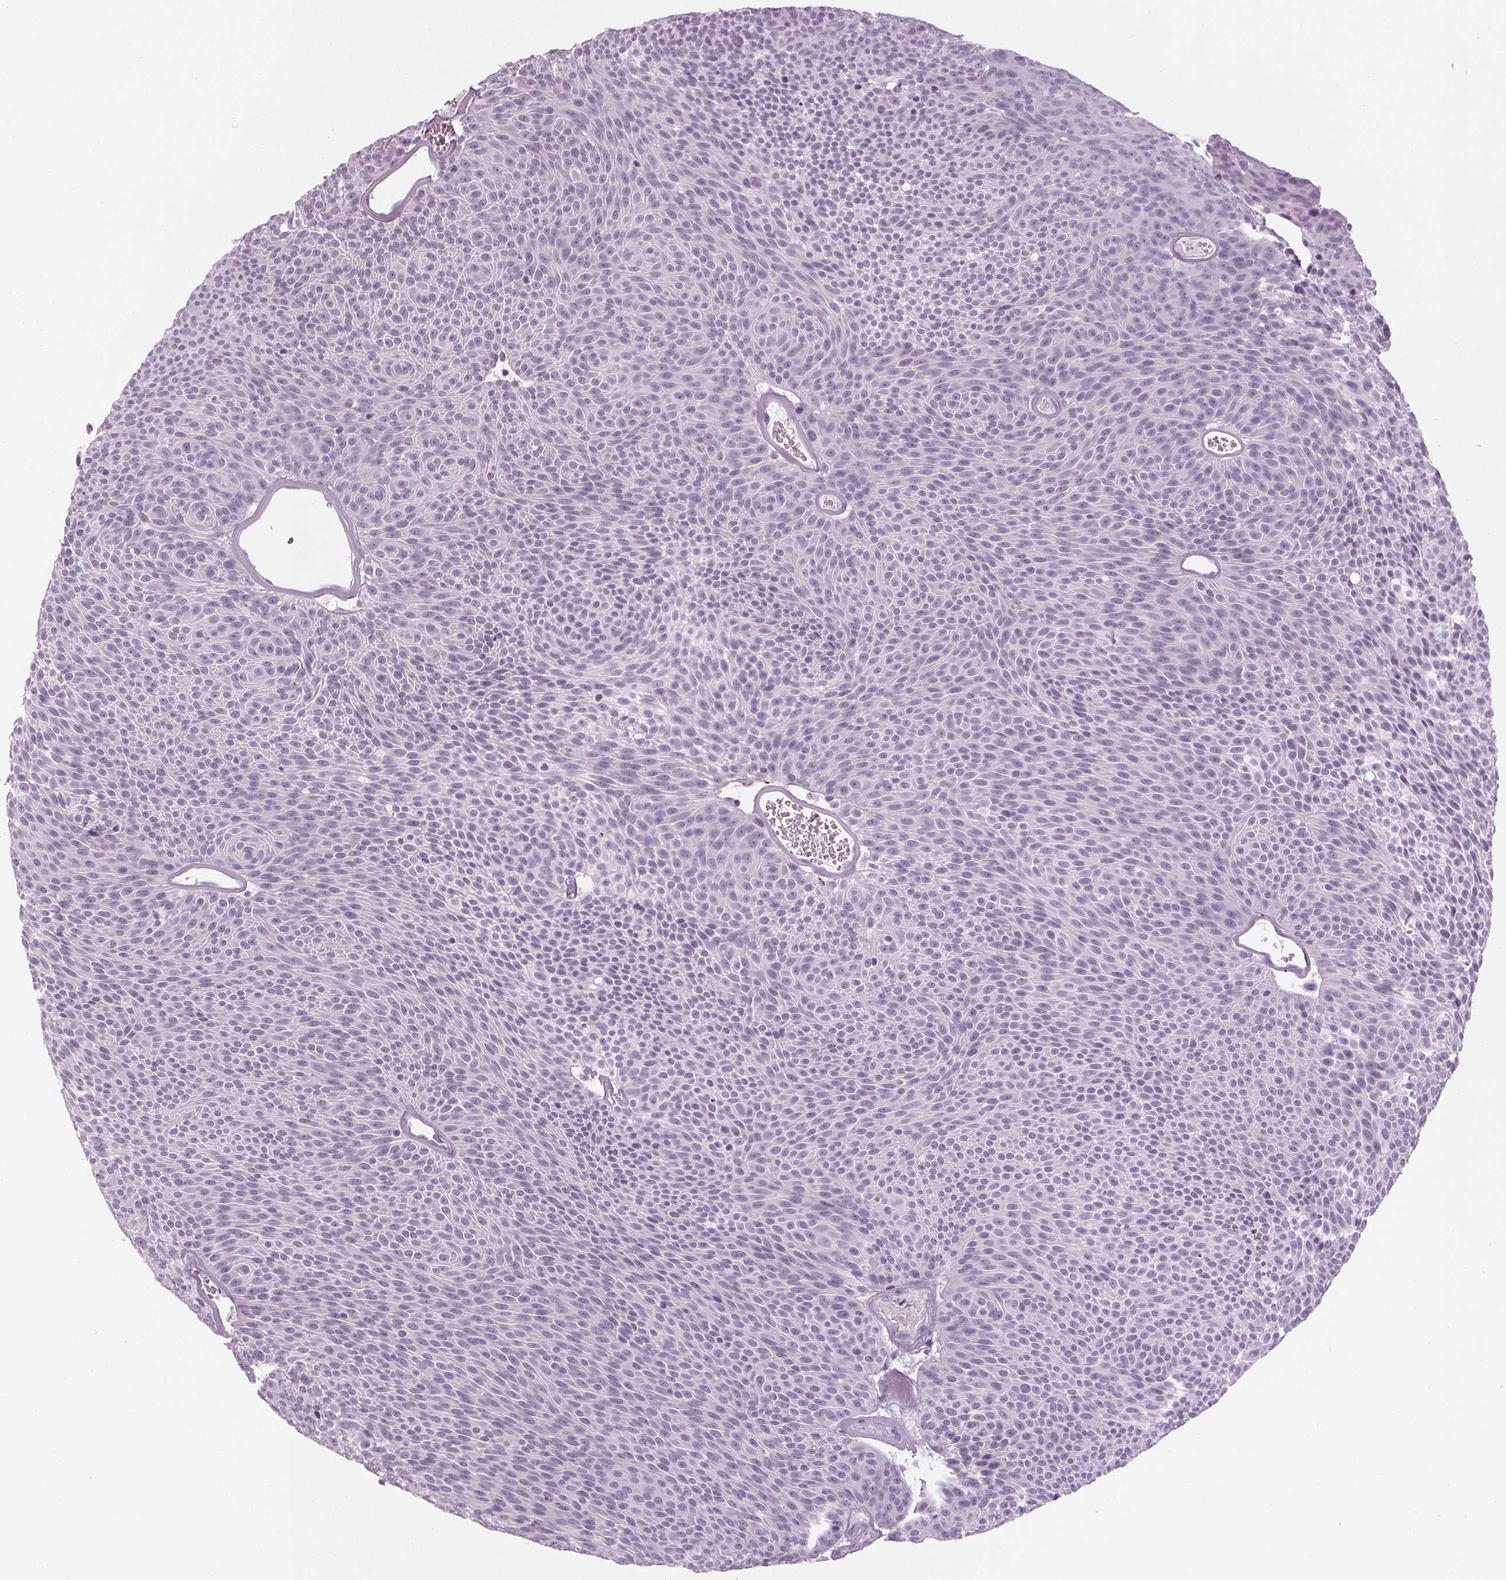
{"staining": {"intensity": "negative", "quantity": "none", "location": "none"}, "tissue": "urothelial cancer", "cell_type": "Tumor cells", "image_type": "cancer", "snomed": [{"axis": "morphology", "description": "Urothelial carcinoma, Low grade"}, {"axis": "topography", "description": "Urinary bladder"}], "caption": "The photomicrograph reveals no significant staining in tumor cells of urothelial cancer.", "gene": "CYP3A43", "patient": {"sex": "male", "age": 77}}